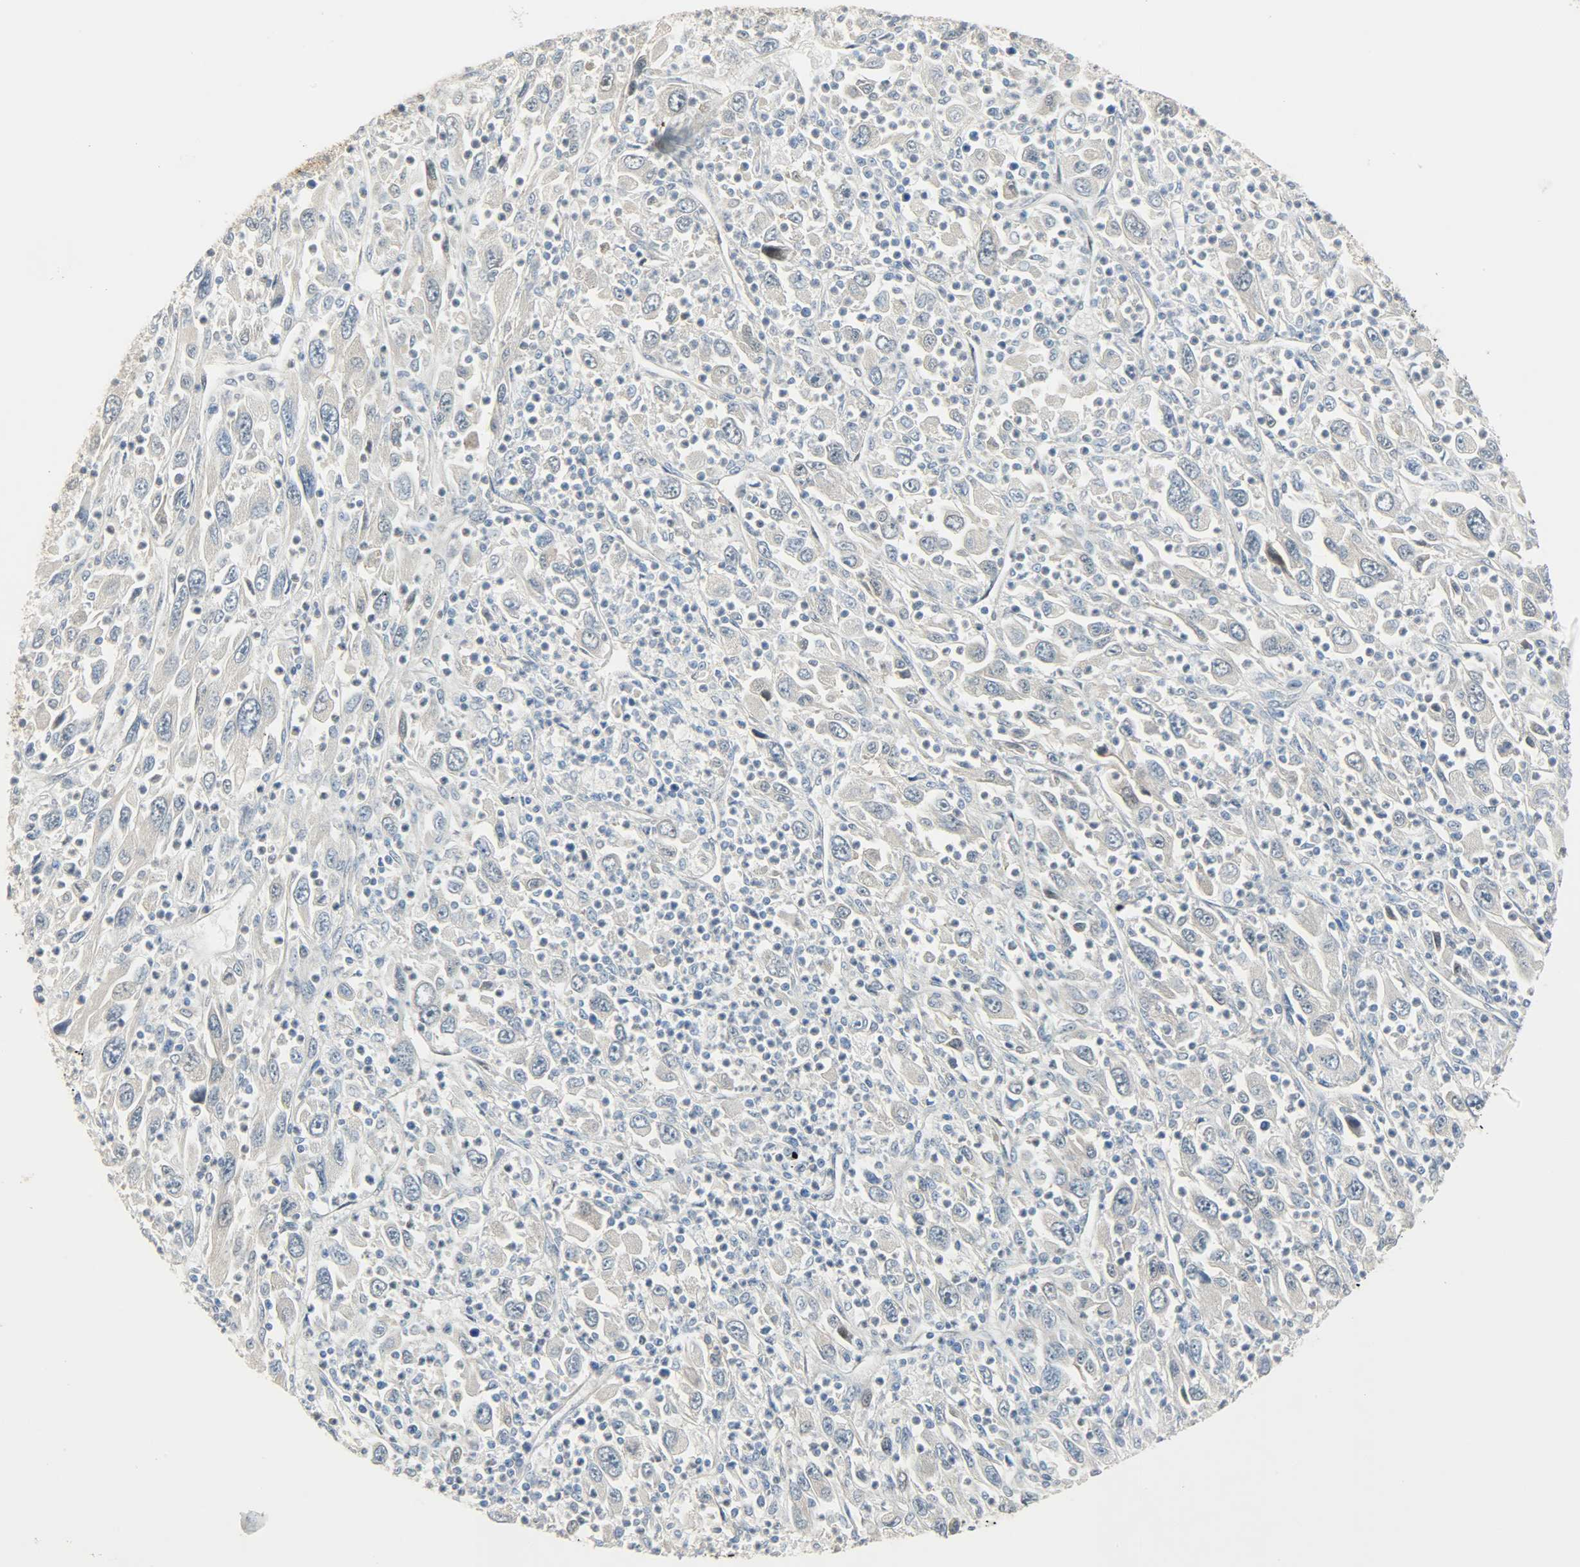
{"staining": {"intensity": "negative", "quantity": "none", "location": "none"}, "tissue": "melanoma", "cell_type": "Tumor cells", "image_type": "cancer", "snomed": [{"axis": "morphology", "description": "Malignant melanoma, Metastatic site"}, {"axis": "topography", "description": "Skin"}], "caption": "Immunohistochemistry (IHC) of human melanoma displays no expression in tumor cells.", "gene": "EIF4EBP1", "patient": {"sex": "female", "age": 56}}